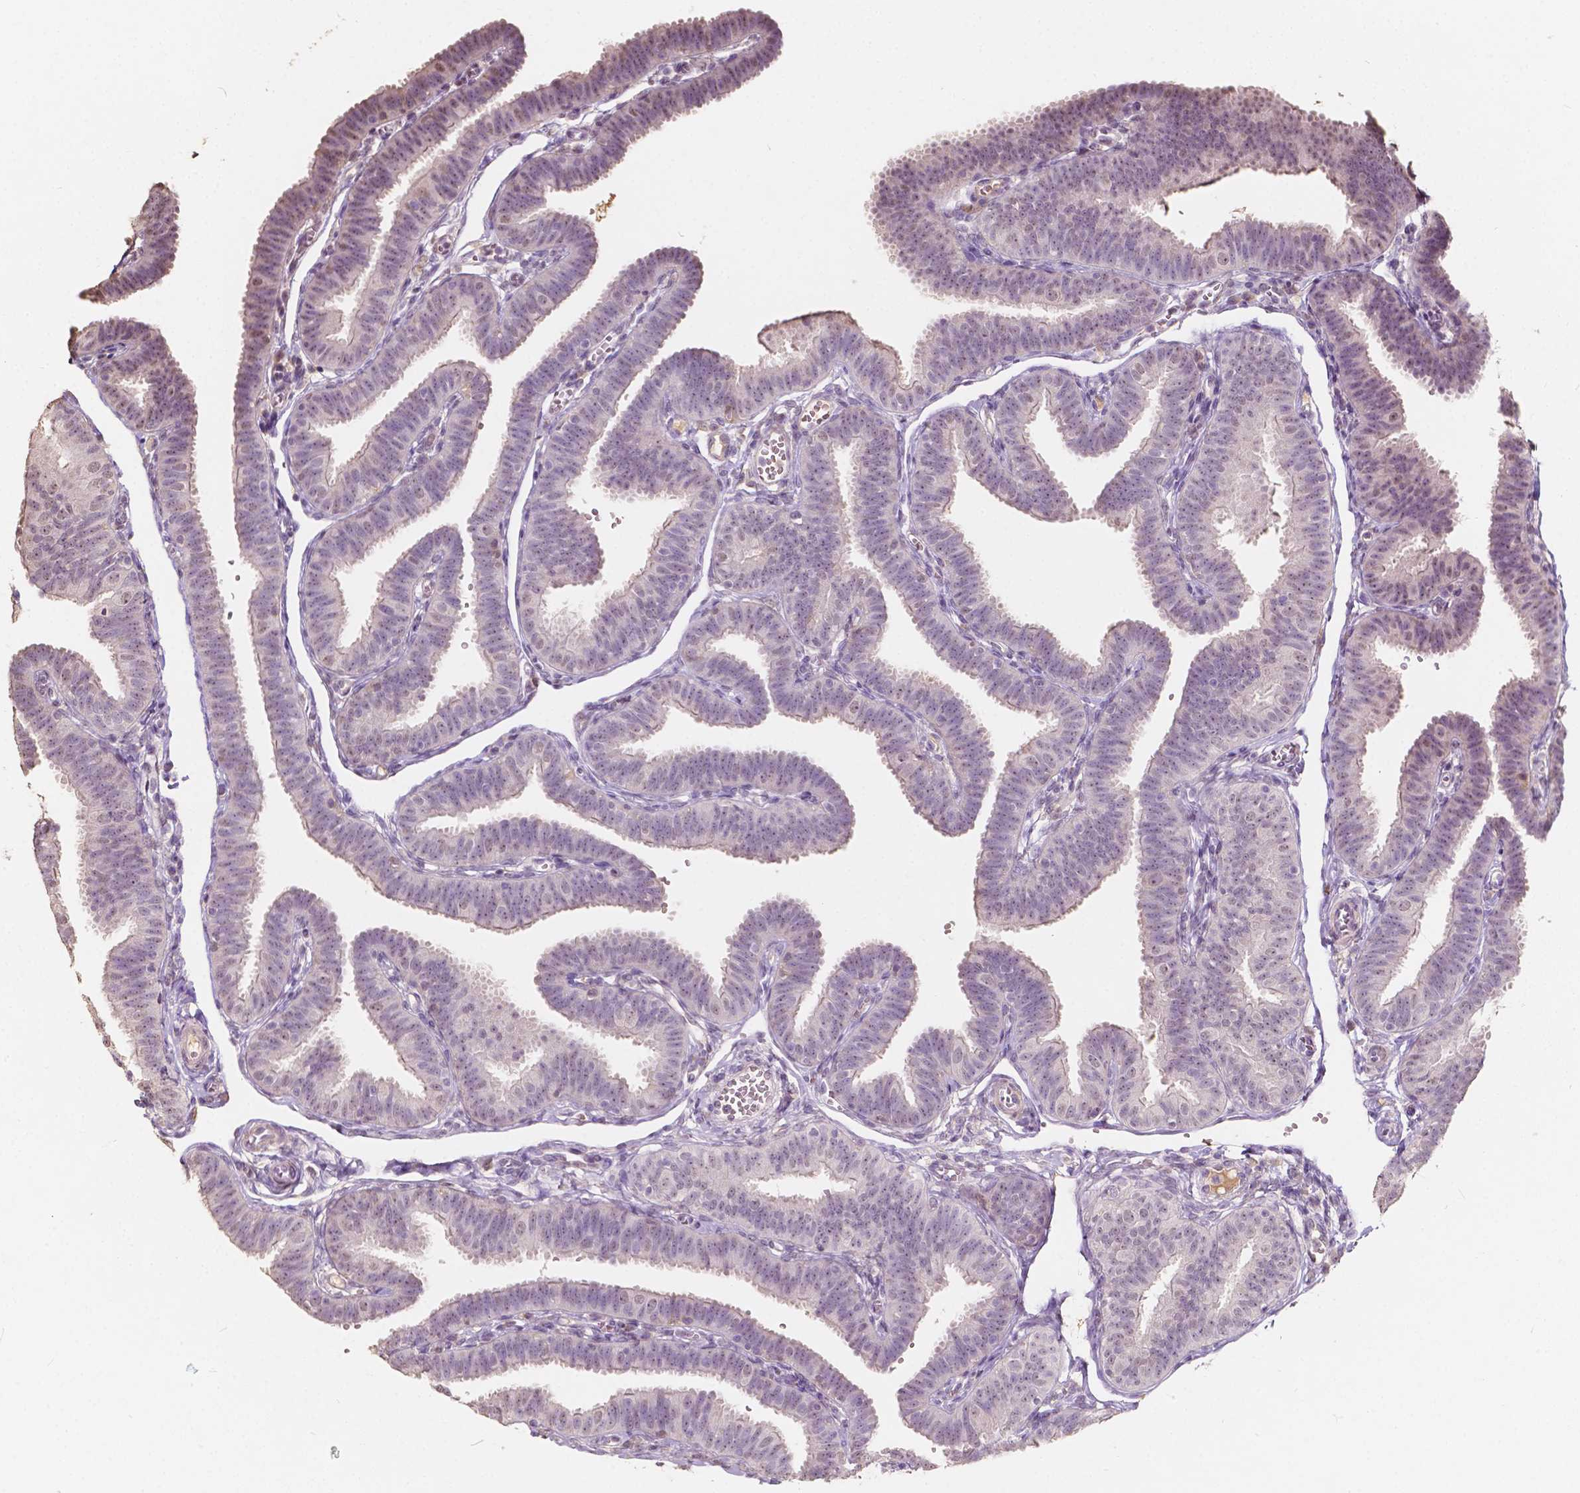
{"staining": {"intensity": "weak", "quantity": "25%-75%", "location": "nuclear"}, "tissue": "fallopian tube", "cell_type": "Glandular cells", "image_type": "normal", "snomed": [{"axis": "morphology", "description": "Normal tissue, NOS"}, {"axis": "topography", "description": "Fallopian tube"}], "caption": "The histopathology image demonstrates a brown stain indicating the presence of a protein in the nuclear of glandular cells in fallopian tube.", "gene": "SOX15", "patient": {"sex": "female", "age": 25}}